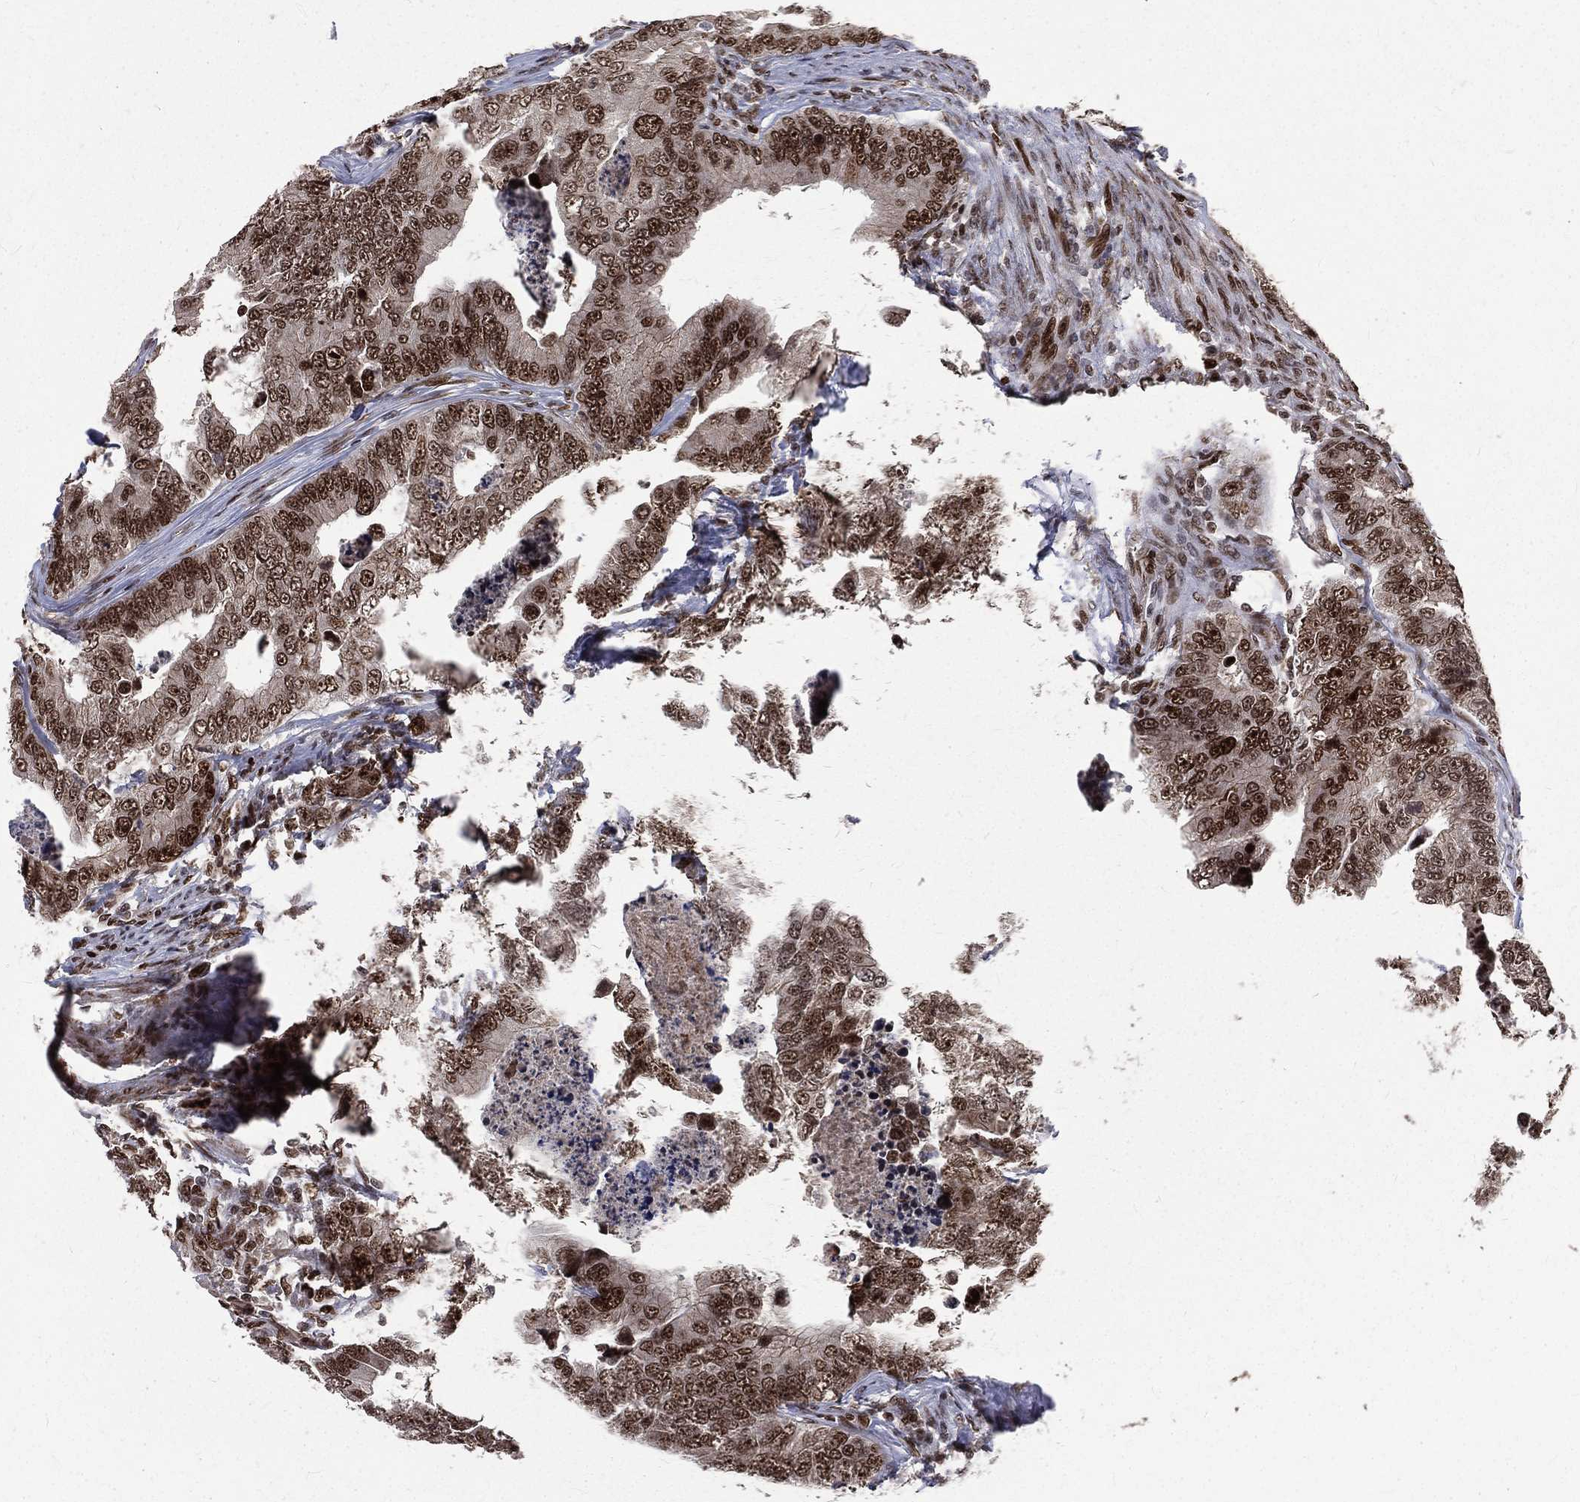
{"staining": {"intensity": "moderate", "quantity": ">75%", "location": "nuclear"}, "tissue": "colorectal cancer", "cell_type": "Tumor cells", "image_type": "cancer", "snomed": [{"axis": "morphology", "description": "Adenocarcinoma, NOS"}, {"axis": "topography", "description": "Colon"}], "caption": "Protein positivity by IHC reveals moderate nuclear positivity in approximately >75% of tumor cells in colorectal cancer (adenocarcinoma).", "gene": "POLB", "patient": {"sex": "female", "age": 72}}